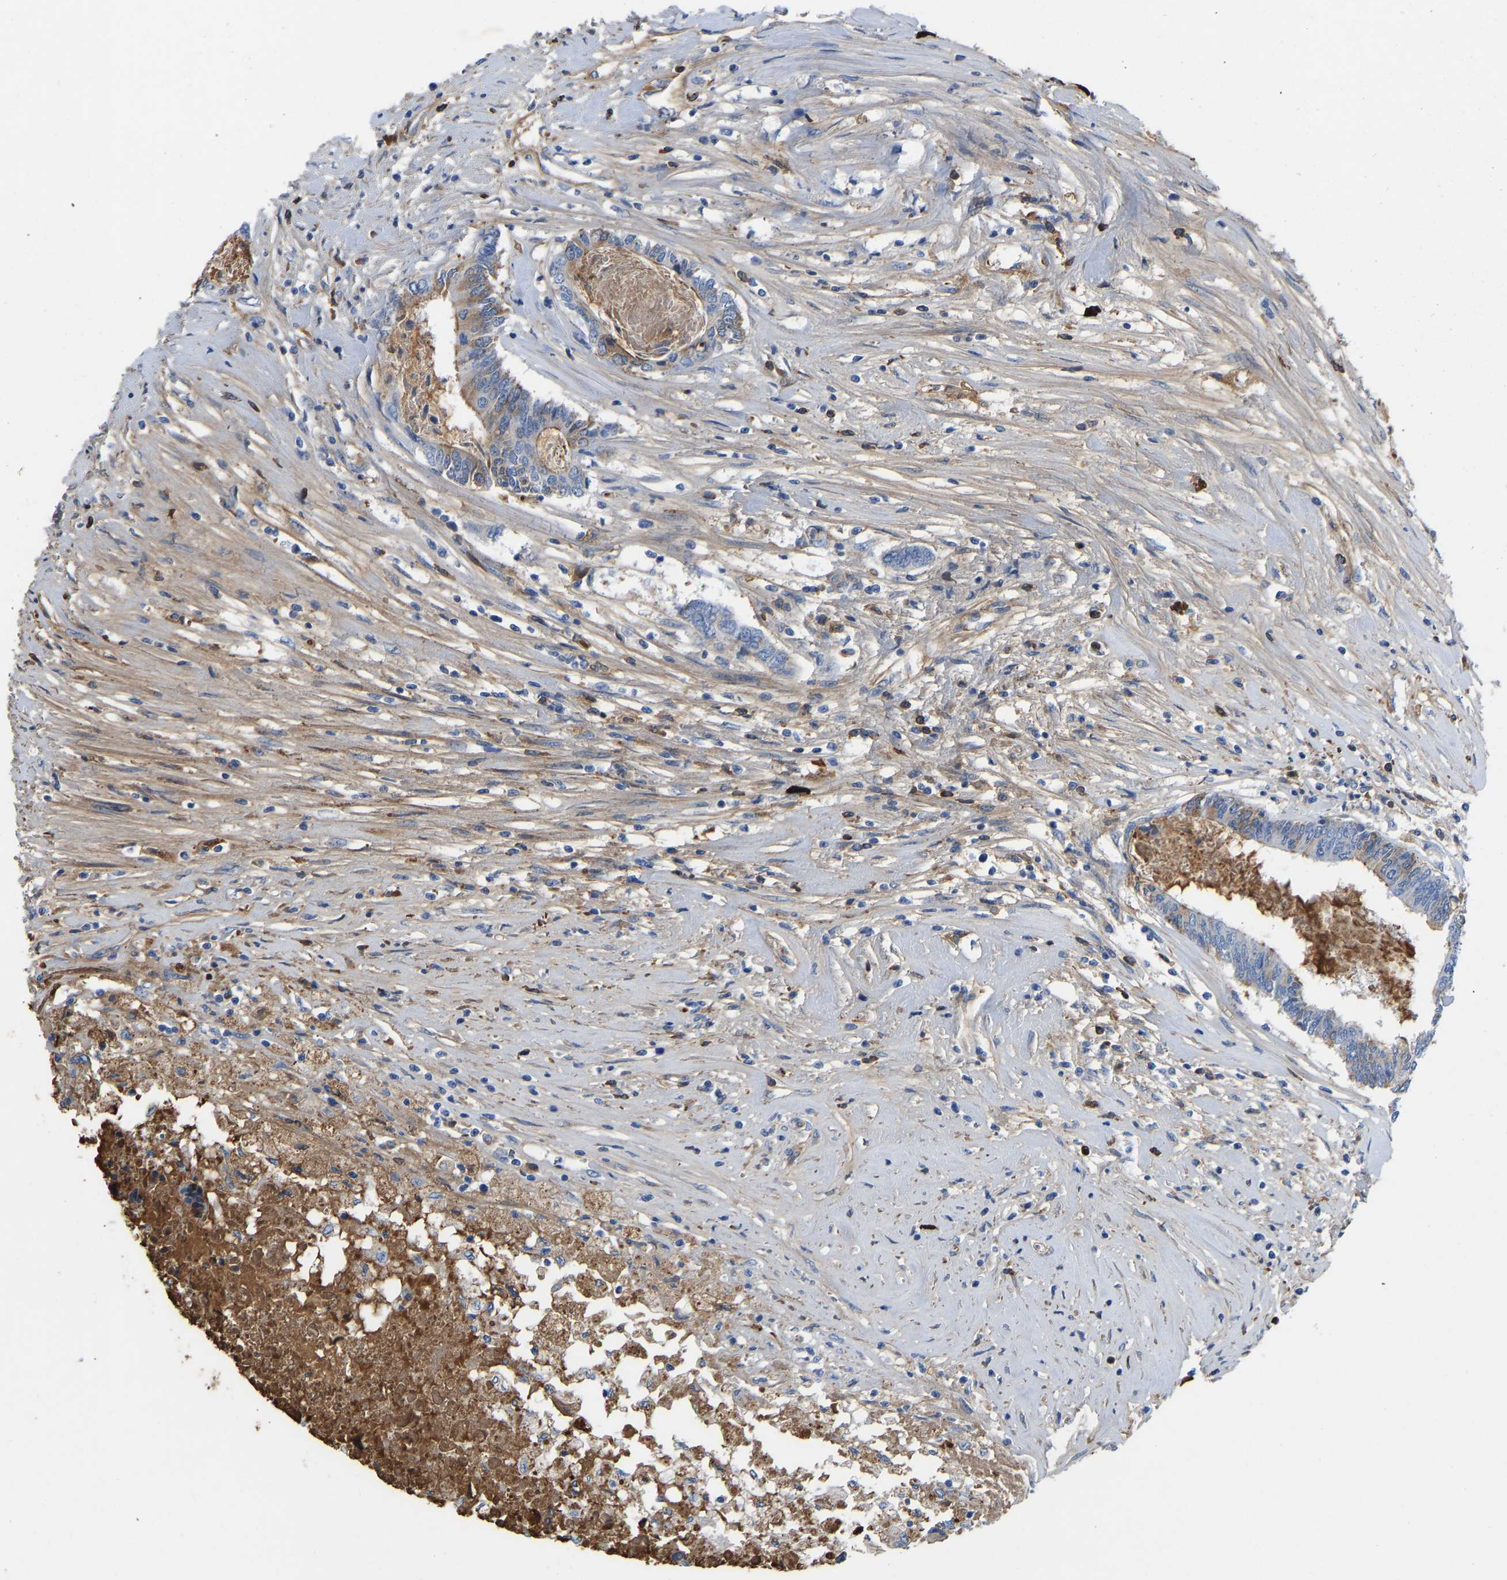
{"staining": {"intensity": "weak", "quantity": "<25%", "location": "cytoplasmic/membranous"}, "tissue": "colorectal cancer", "cell_type": "Tumor cells", "image_type": "cancer", "snomed": [{"axis": "morphology", "description": "Adenocarcinoma, NOS"}, {"axis": "topography", "description": "Rectum"}], "caption": "High power microscopy histopathology image of an immunohistochemistry (IHC) micrograph of colorectal cancer, revealing no significant staining in tumor cells.", "gene": "HSPG2", "patient": {"sex": "male", "age": 63}}